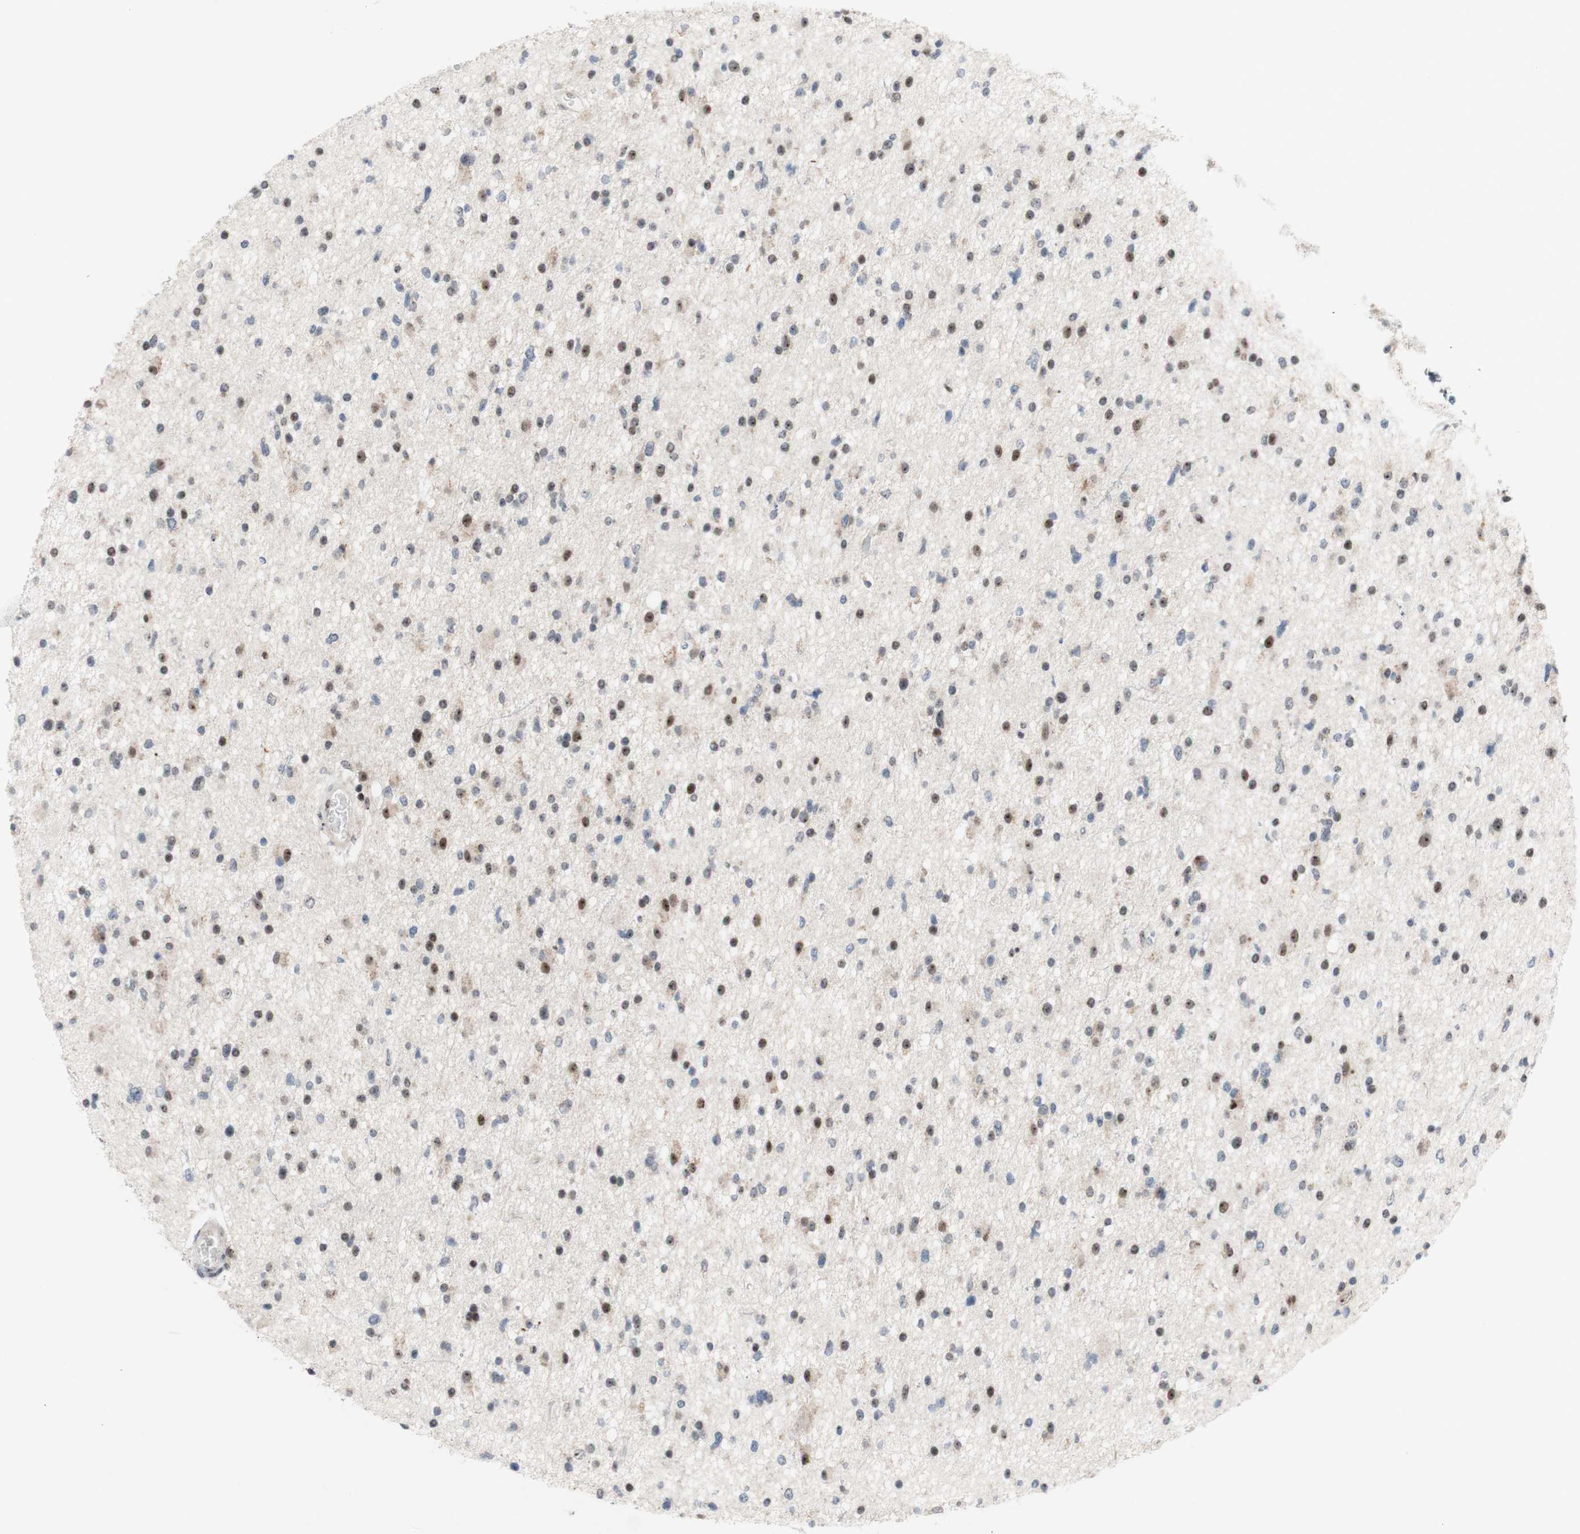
{"staining": {"intensity": "weak", "quantity": "25%-75%", "location": "nuclear"}, "tissue": "glioma", "cell_type": "Tumor cells", "image_type": "cancer", "snomed": [{"axis": "morphology", "description": "Glioma, malignant, High grade"}, {"axis": "topography", "description": "Brain"}], "caption": "Immunohistochemistry (IHC) photomicrograph of neoplastic tissue: human glioma stained using IHC displays low levels of weak protein expression localized specifically in the nuclear of tumor cells, appearing as a nuclear brown color.", "gene": "POLR1A", "patient": {"sex": "male", "age": 33}}